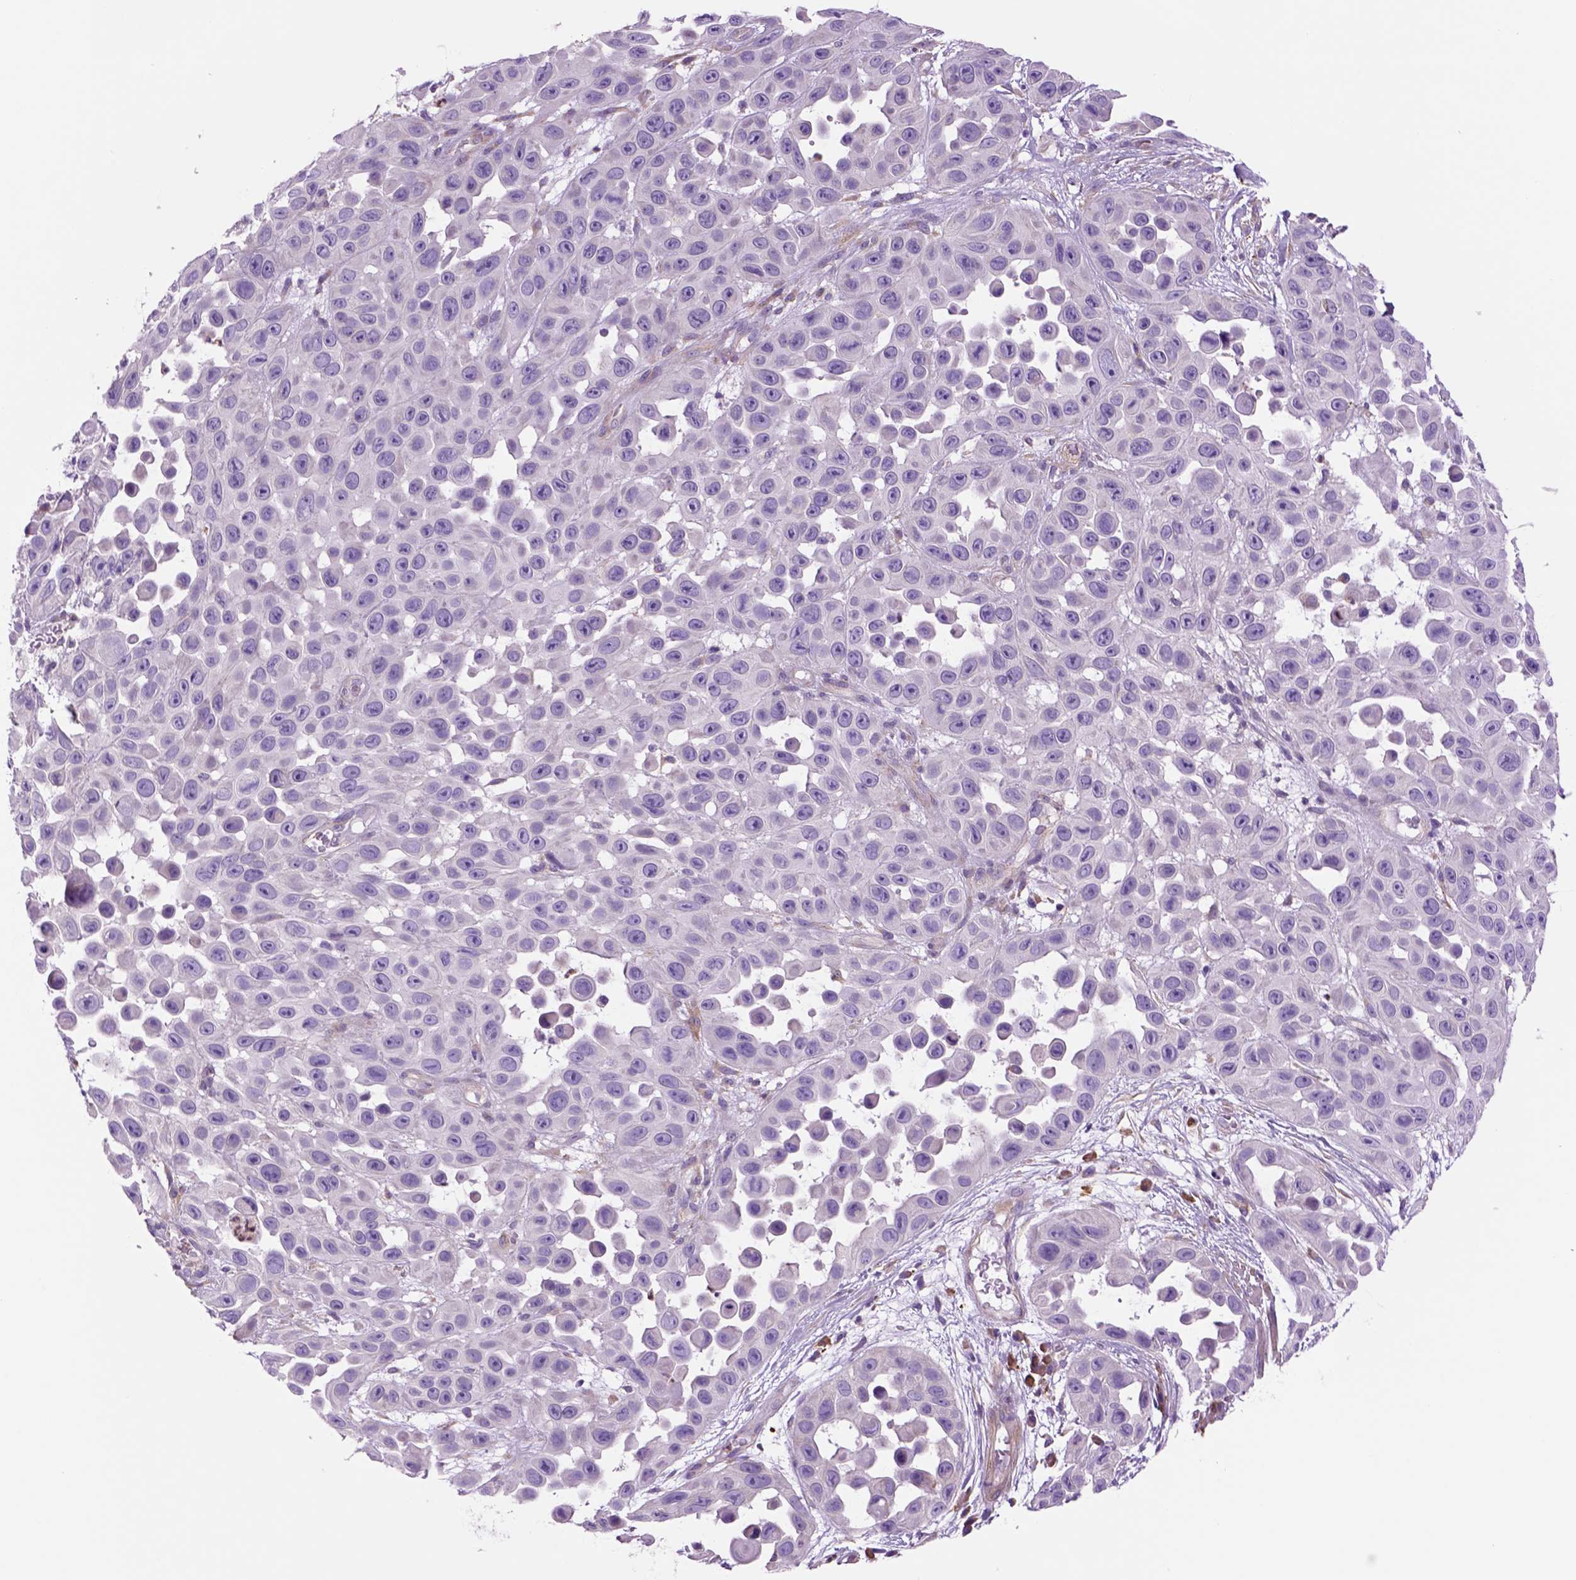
{"staining": {"intensity": "negative", "quantity": "none", "location": "none"}, "tissue": "skin cancer", "cell_type": "Tumor cells", "image_type": "cancer", "snomed": [{"axis": "morphology", "description": "Squamous cell carcinoma, NOS"}, {"axis": "topography", "description": "Skin"}], "caption": "Protein analysis of skin cancer displays no significant staining in tumor cells. (Stains: DAB (3,3'-diaminobenzidine) immunohistochemistry (IHC) with hematoxylin counter stain, Microscopy: brightfield microscopy at high magnification).", "gene": "PIAS3", "patient": {"sex": "male", "age": 81}}